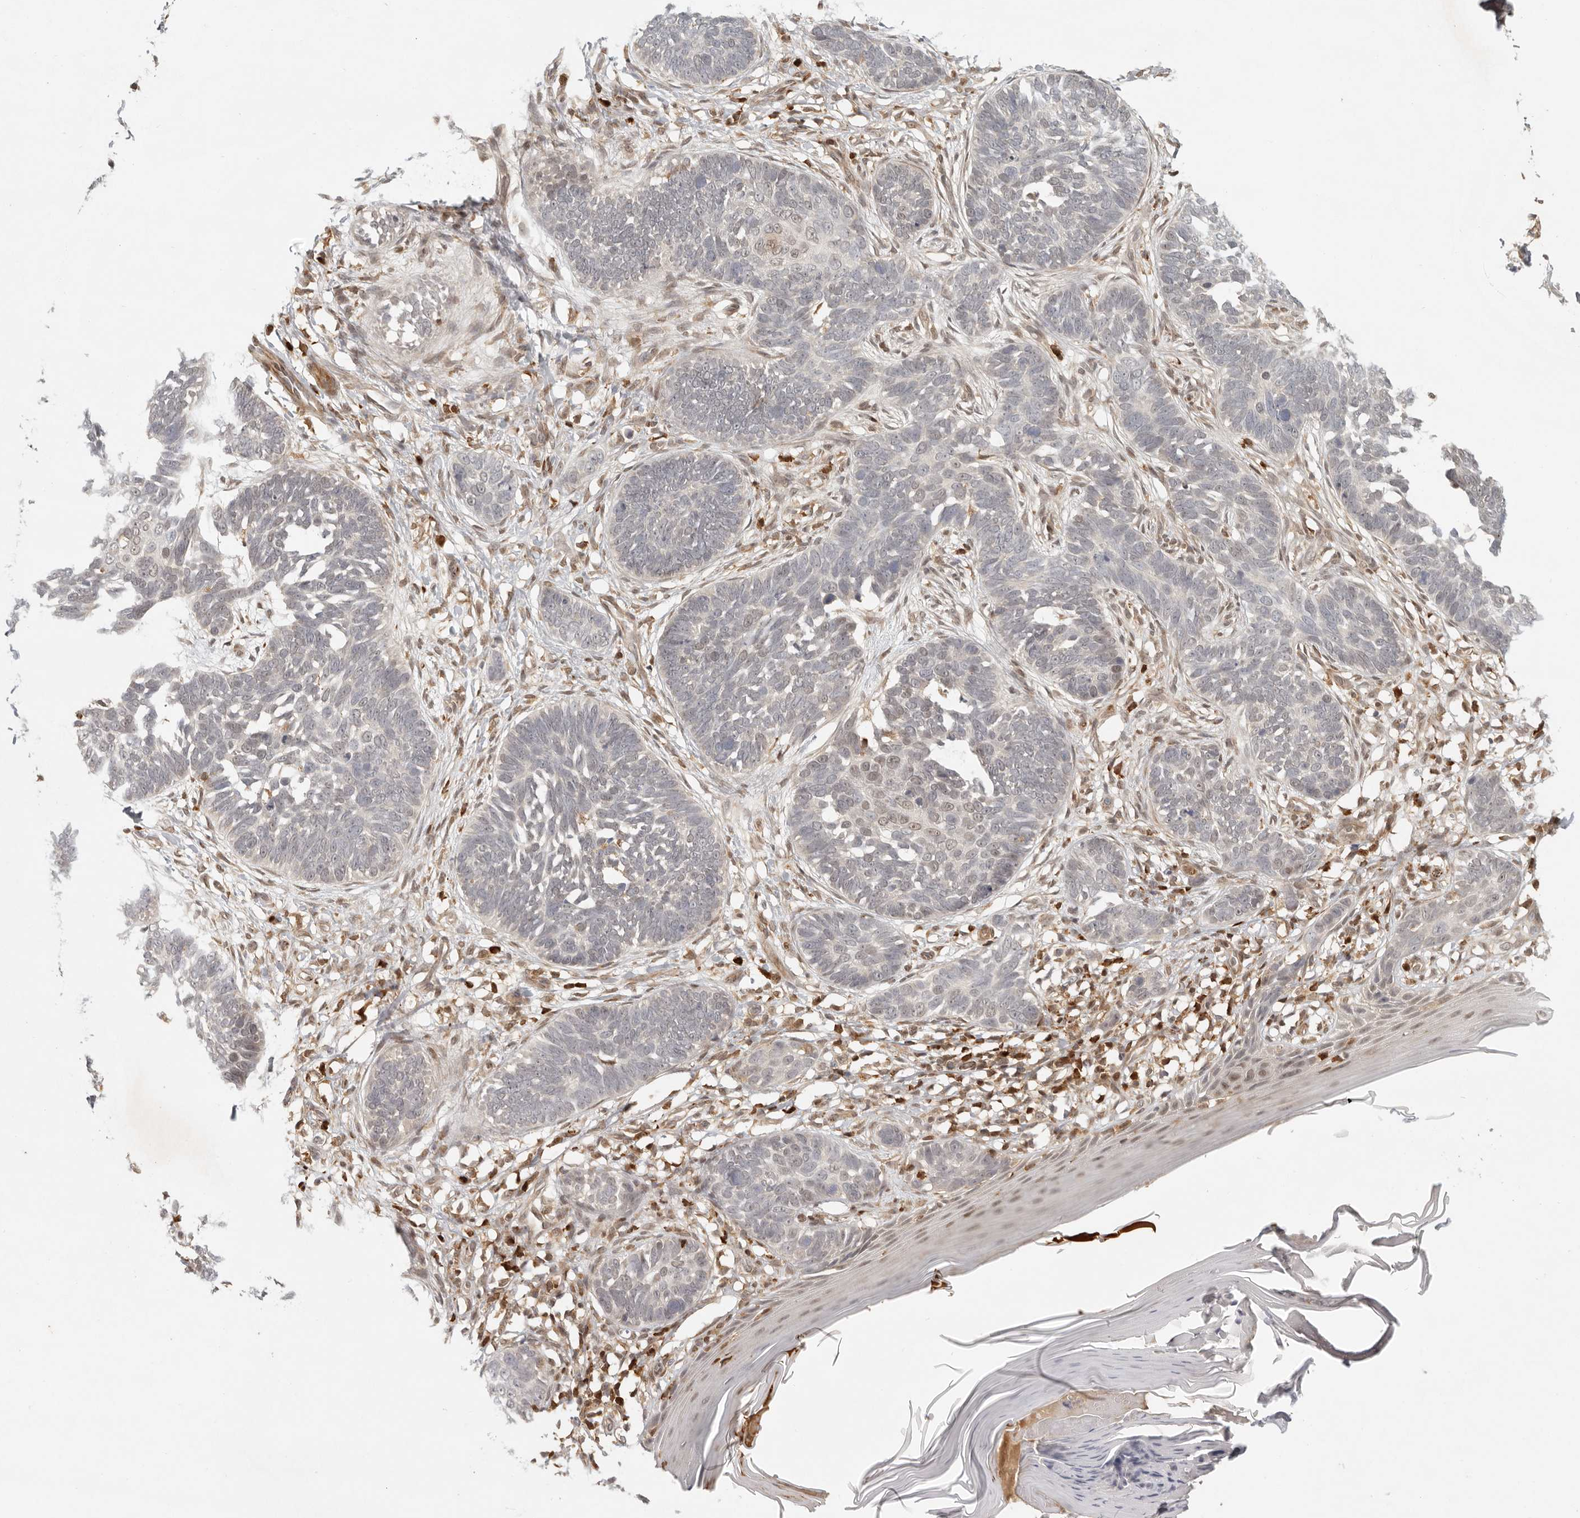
{"staining": {"intensity": "weak", "quantity": "<25%", "location": "nuclear"}, "tissue": "skin cancer", "cell_type": "Tumor cells", "image_type": "cancer", "snomed": [{"axis": "morphology", "description": "Normal tissue, NOS"}, {"axis": "morphology", "description": "Basal cell carcinoma"}, {"axis": "topography", "description": "Skin"}], "caption": "Immunohistochemistry image of human basal cell carcinoma (skin) stained for a protein (brown), which reveals no staining in tumor cells.", "gene": "AHDC1", "patient": {"sex": "male", "age": 77}}